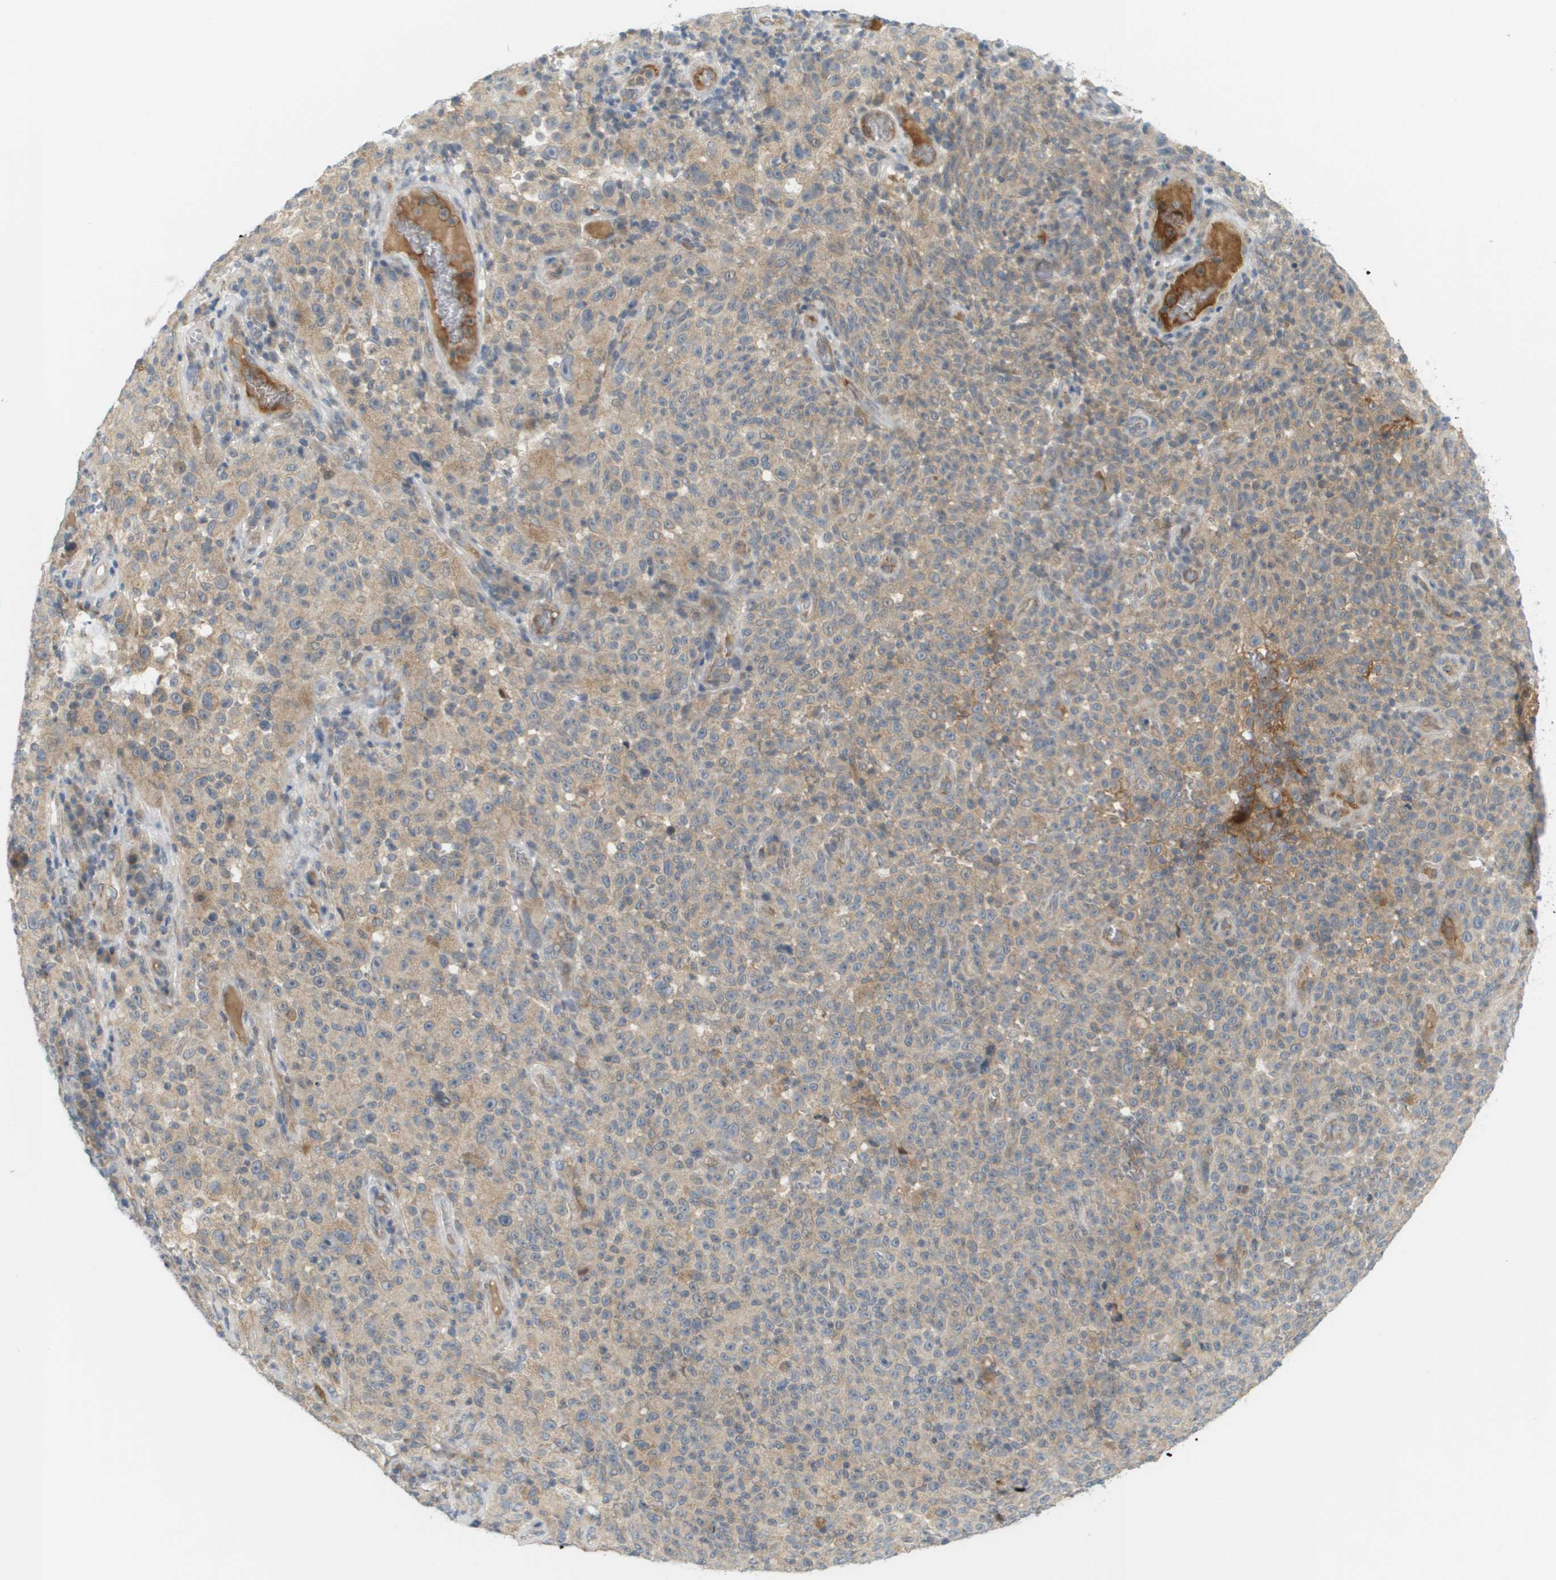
{"staining": {"intensity": "weak", "quantity": ">75%", "location": "cytoplasmic/membranous"}, "tissue": "melanoma", "cell_type": "Tumor cells", "image_type": "cancer", "snomed": [{"axis": "morphology", "description": "Malignant melanoma, NOS"}, {"axis": "topography", "description": "Skin"}], "caption": "An immunohistochemistry (IHC) photomicrograph of neoplastic tissue is shown. Protein staining in brown highlights weak cytoplasmic/membranous positivity in melanoma within tumor cells.", "gene": "PROC", "patient": {"sex": "female", "age": 82}}